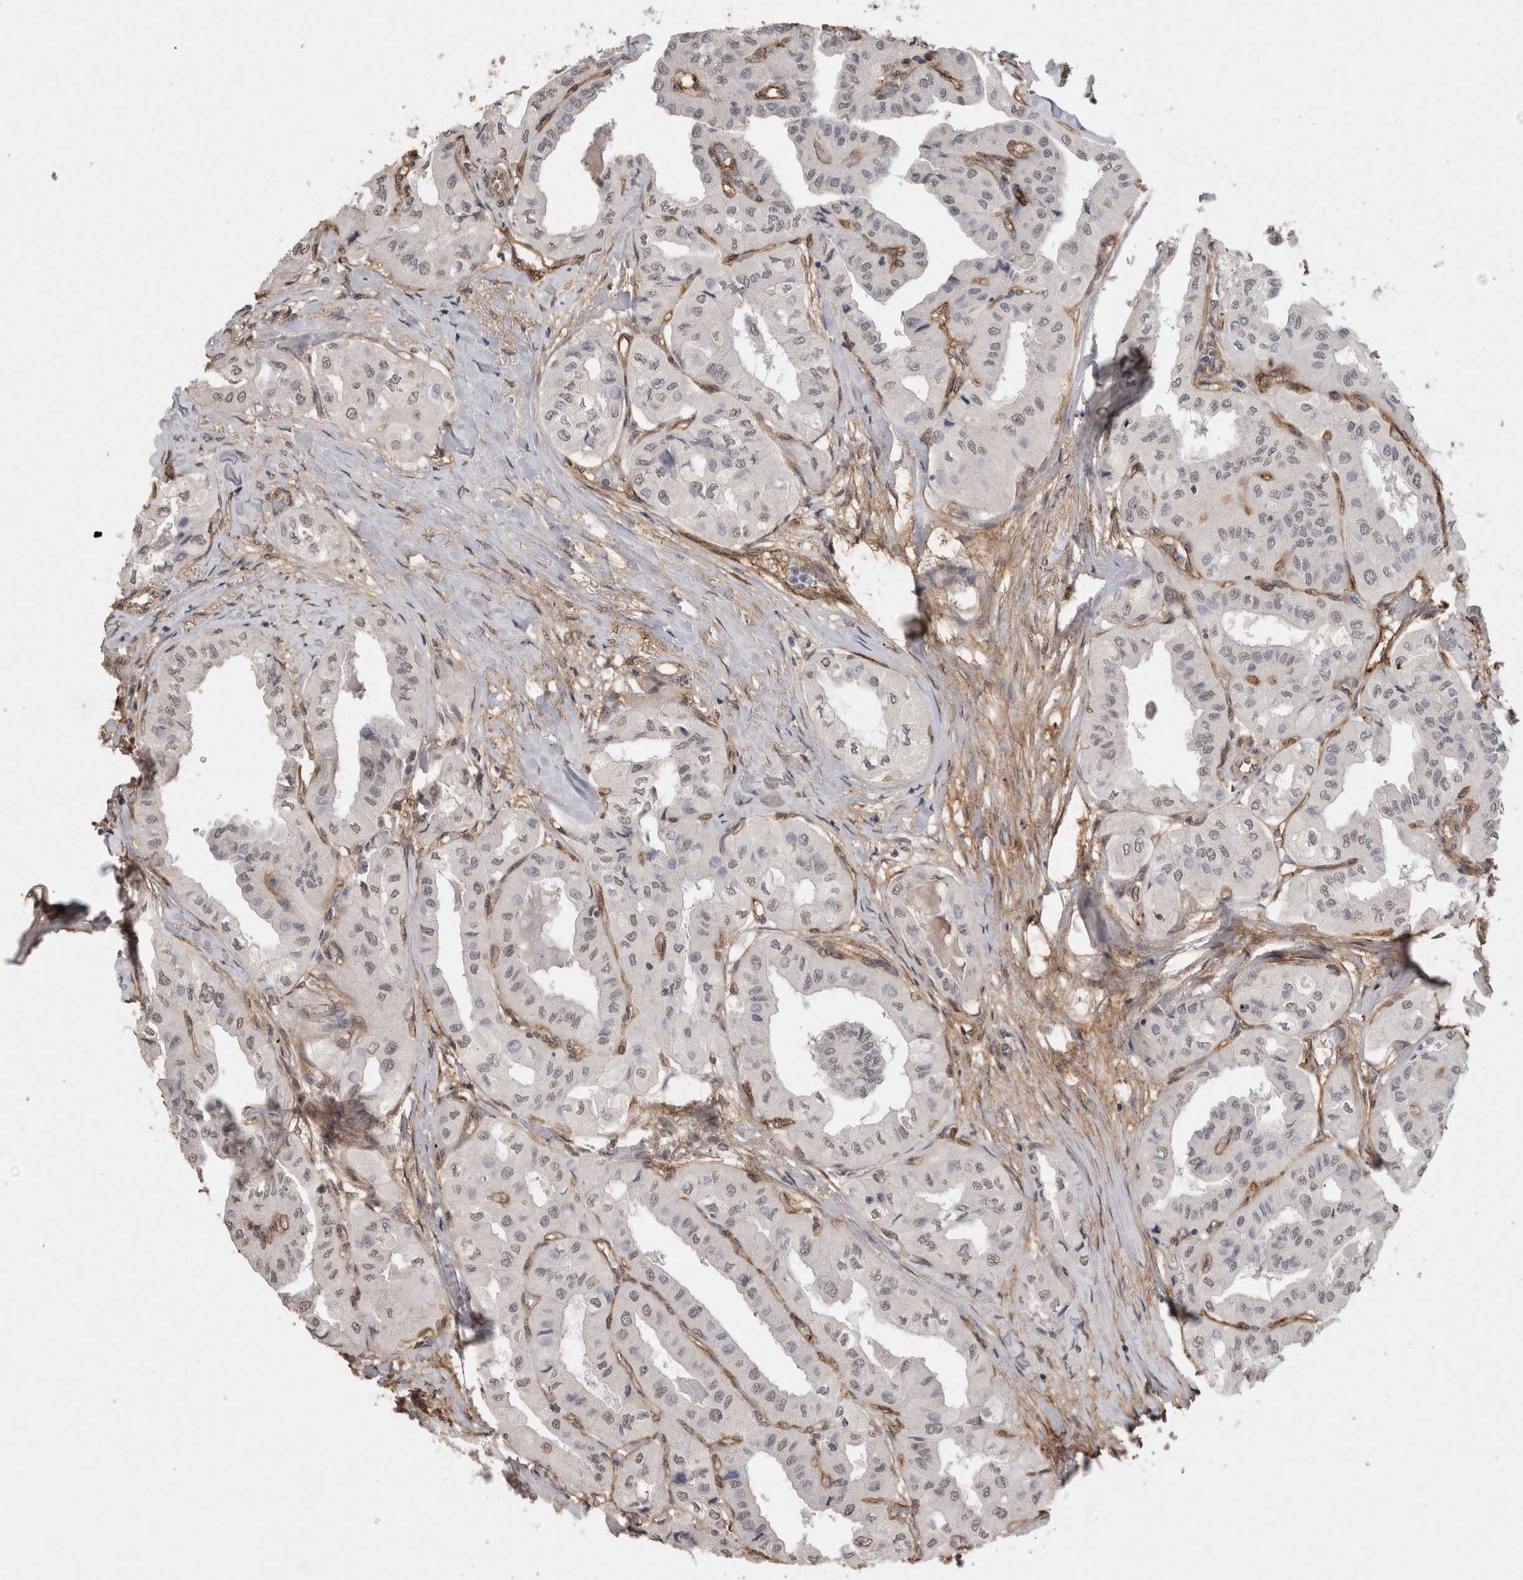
{"staining": {"intensity": "weak", "quantity": ">75%", "location": "nuclear"}, "tissue": "thyroid cancer", "cell_type": "Tumor cells", "image_type": "cancer", "snomed": [{"axis": "morphology", "description": "Papillary adenocarcinoma, NOS"}, {"axis": "topography", "description": "Thyroid gland"}], "caption": "Papillary adenocarcinoma (thyroid) tissue demonstrates weak nuclear positivity in about >75% of tumor cells, visualized by immunohistochemistry. (DAB IHC, brown staining for protein, blue staining for nuclei).", "gene": "RECK", "patient": {"sex": "female", "age": 59}}